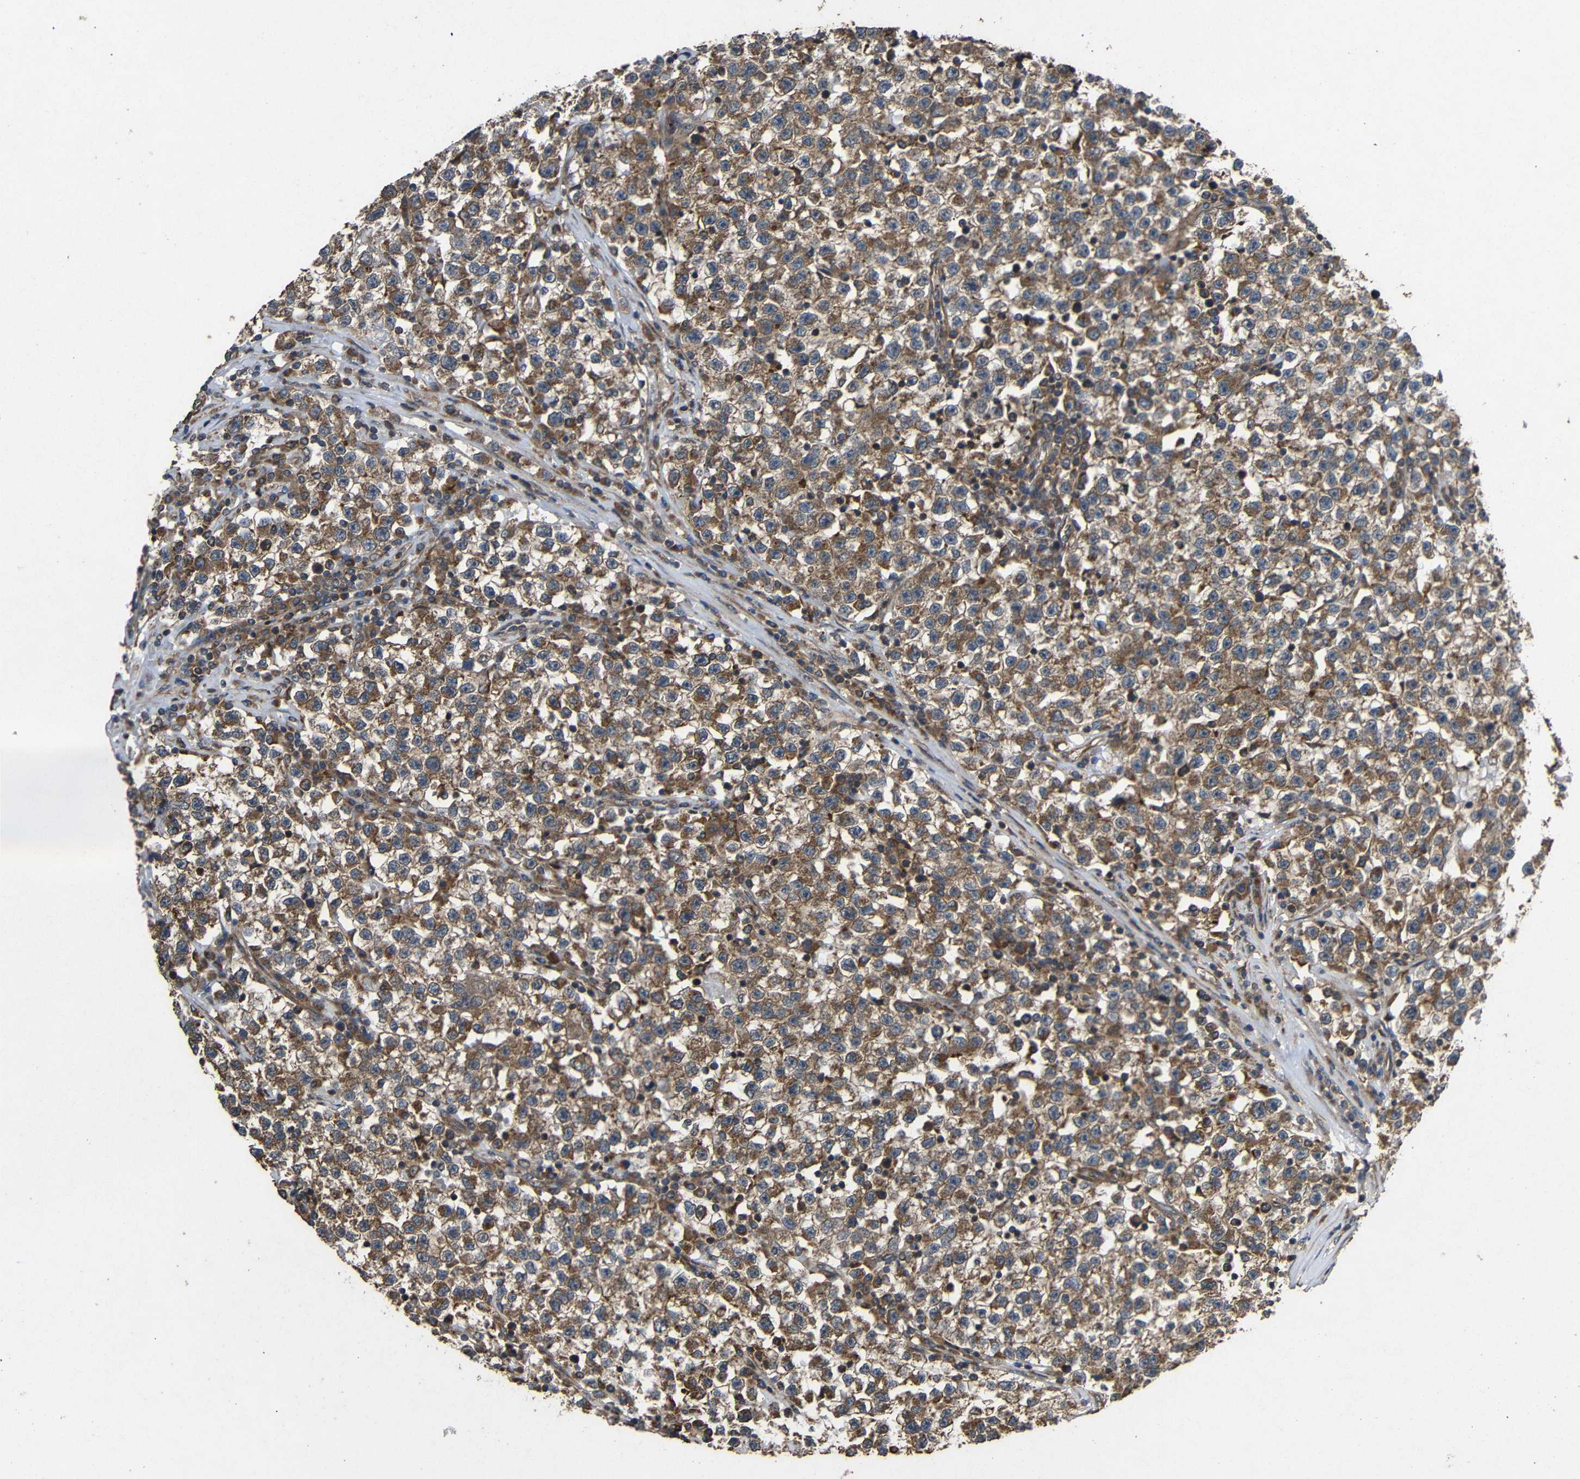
{"staining": {"intensity": "moderate", "quantity": ">75%", "location": "cytoplasmic/membranous"}, "tissue": "testis cancer", "cell_type": "Tumor cells", "image_type": "cancer", "snomed": [{"axis": "morphology", "description": "Seminoma, NOS"}, {"axis": "topography", "description": "Testis"}], "caption": "Immunohistochemical staining of seminoma (testis) shows moderate cytoplasmic/membranous protein staining in about >75% of tumor cells.", "gene": "EIF2S1", "patient": {"sex": "male", "age": 22}}